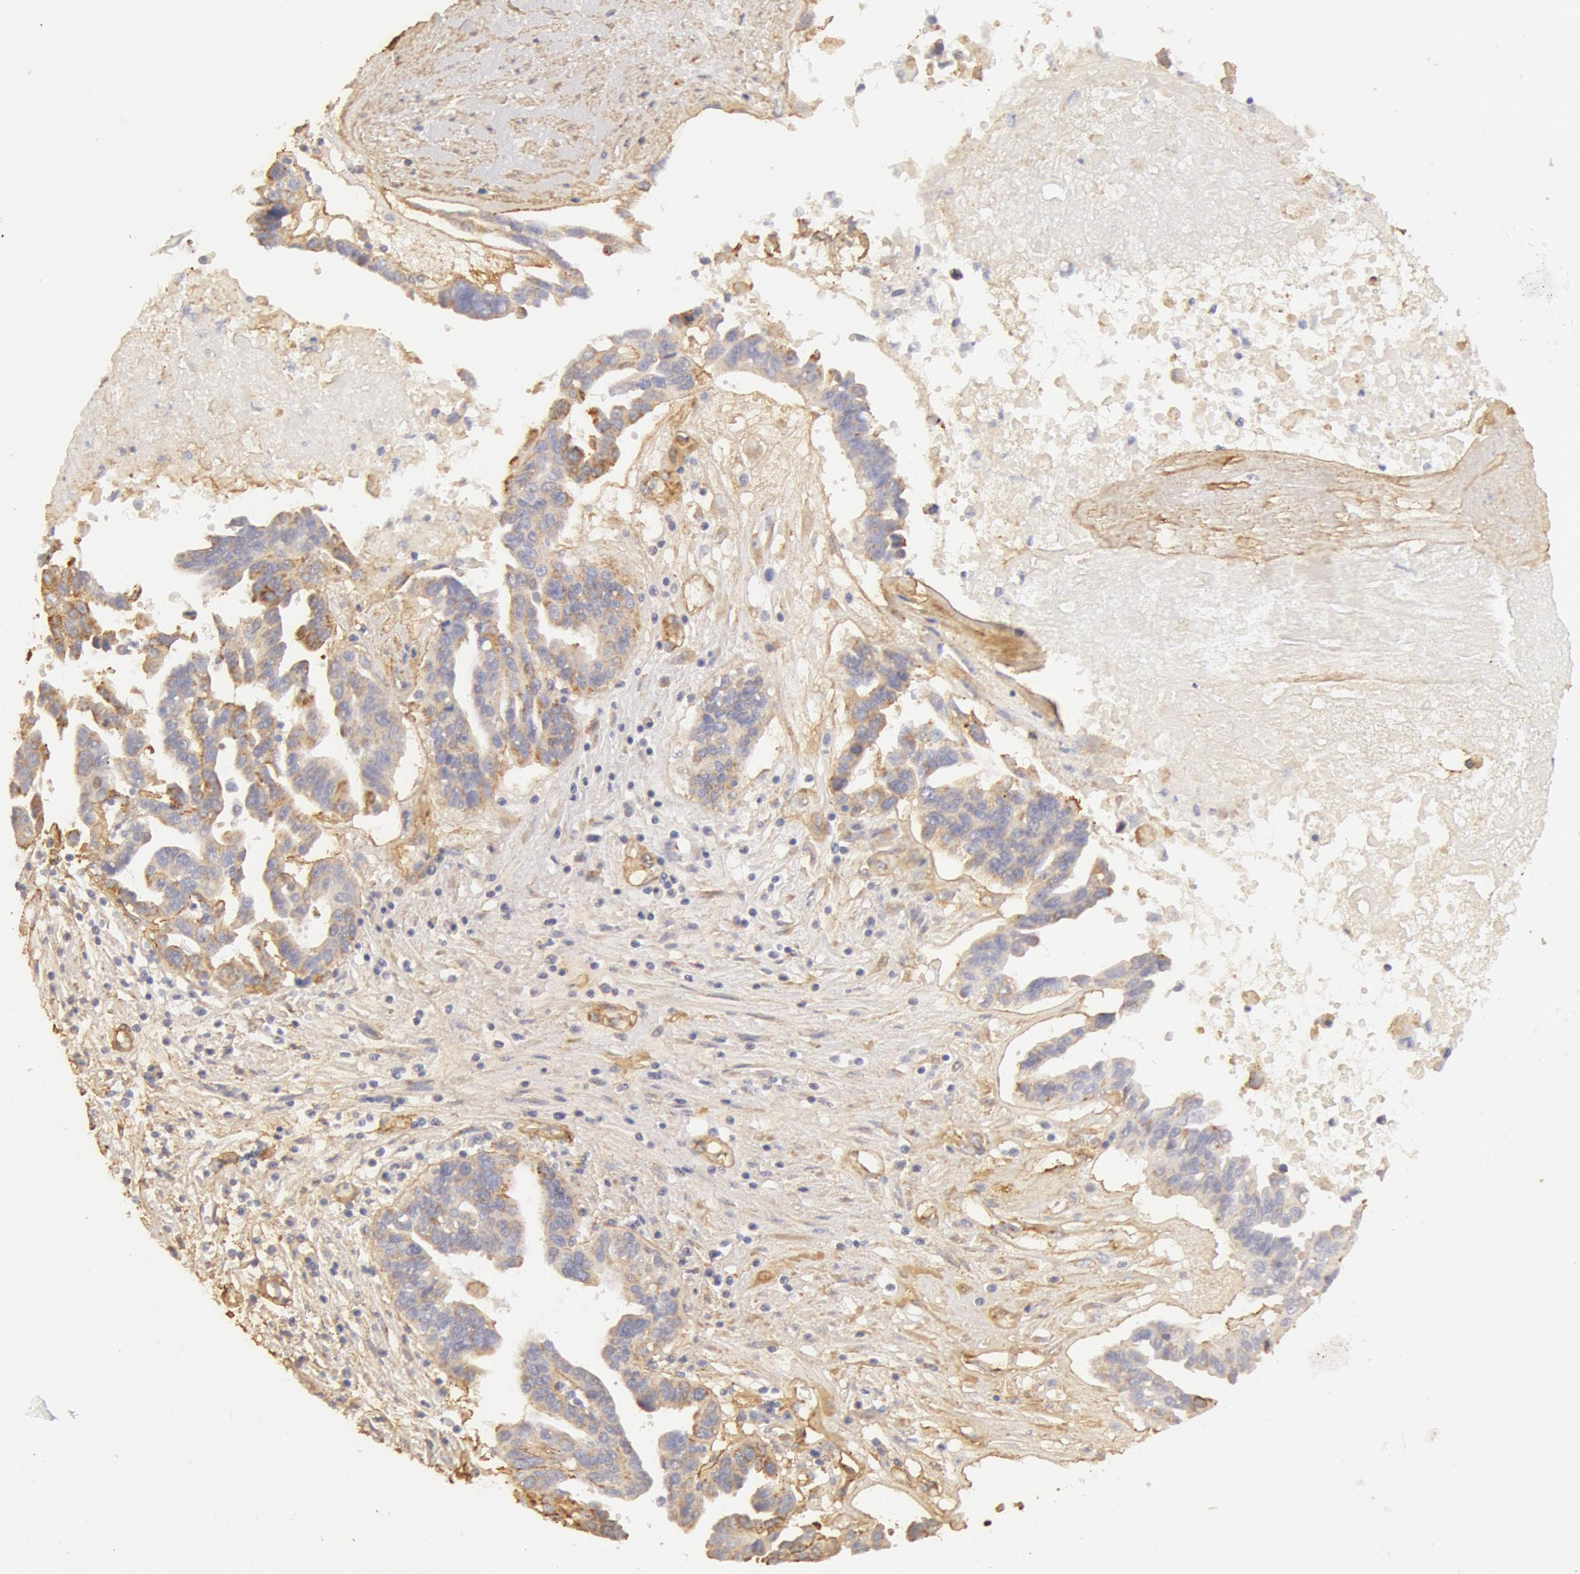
{"staining": {"intensity": "moderate", "quantity": "<25%", "location": "cytoplasmic/membranous"}, "tissue": "ovarian cancer", "cell_type": "Tumor cells", "image_type": "cancer", "snomed": [{"axis": "morphology", "description": "Carcinoma, endometroid"}, {"axis": "morphology", "description": "Cystadenocarcinoma, serous, NOS"}, {"axis": "topography", "description": "Ovary"}], "caption": "Ovarian cancer (endometroid carcinoma) tissue demonstrates moderate cytoplasmic/membranous positivity in about <25% of tumor cells, visualized by immunohistochemistry.", "gene": "COL4A1", "patient": {"sex": "female", "age": 45}}